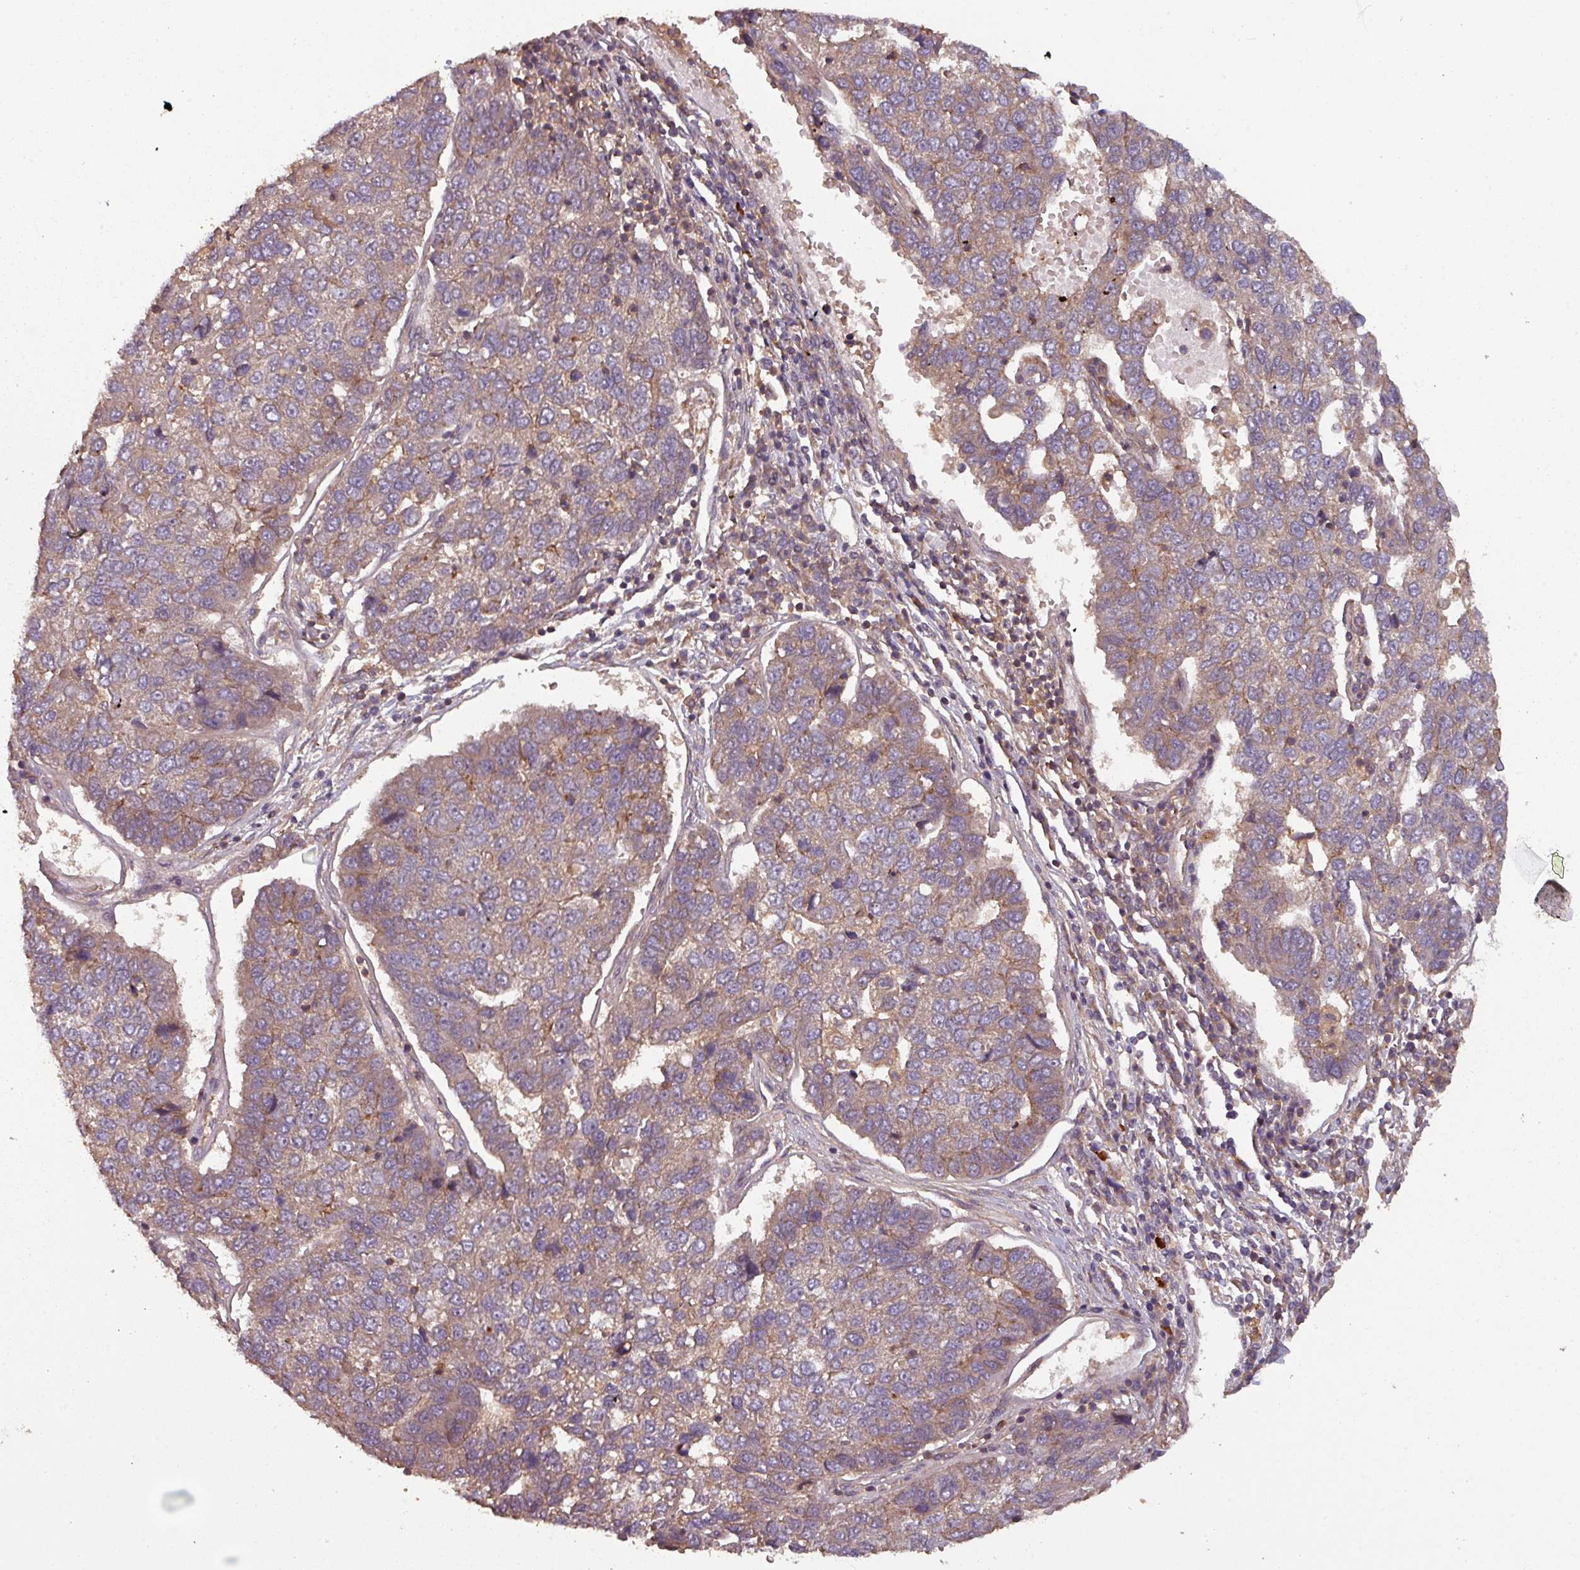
{"staining": {"intensity": "weak", "quantity": "25%-75%", "location": "cytoplasmic/membranous"}, "tissue": "pancreatic cancer", "cell_type": "Tumor cells", "image_type": "cancer", "snomed": [{"axis": "morphology", "description": "Adenocarcinoma, NOS"}, {"axis": "topography", "description": "Pancreas"}], "caption": "Approximately 25%-75% of tumor cells in pancreatic adenocarcinoma exhibit weak cytoplasmic/membranous protein expression as visualized by brown immunohistochemical staining.", "gene": "GSKIP", "patient": {"sex": "female", "age": 61}}